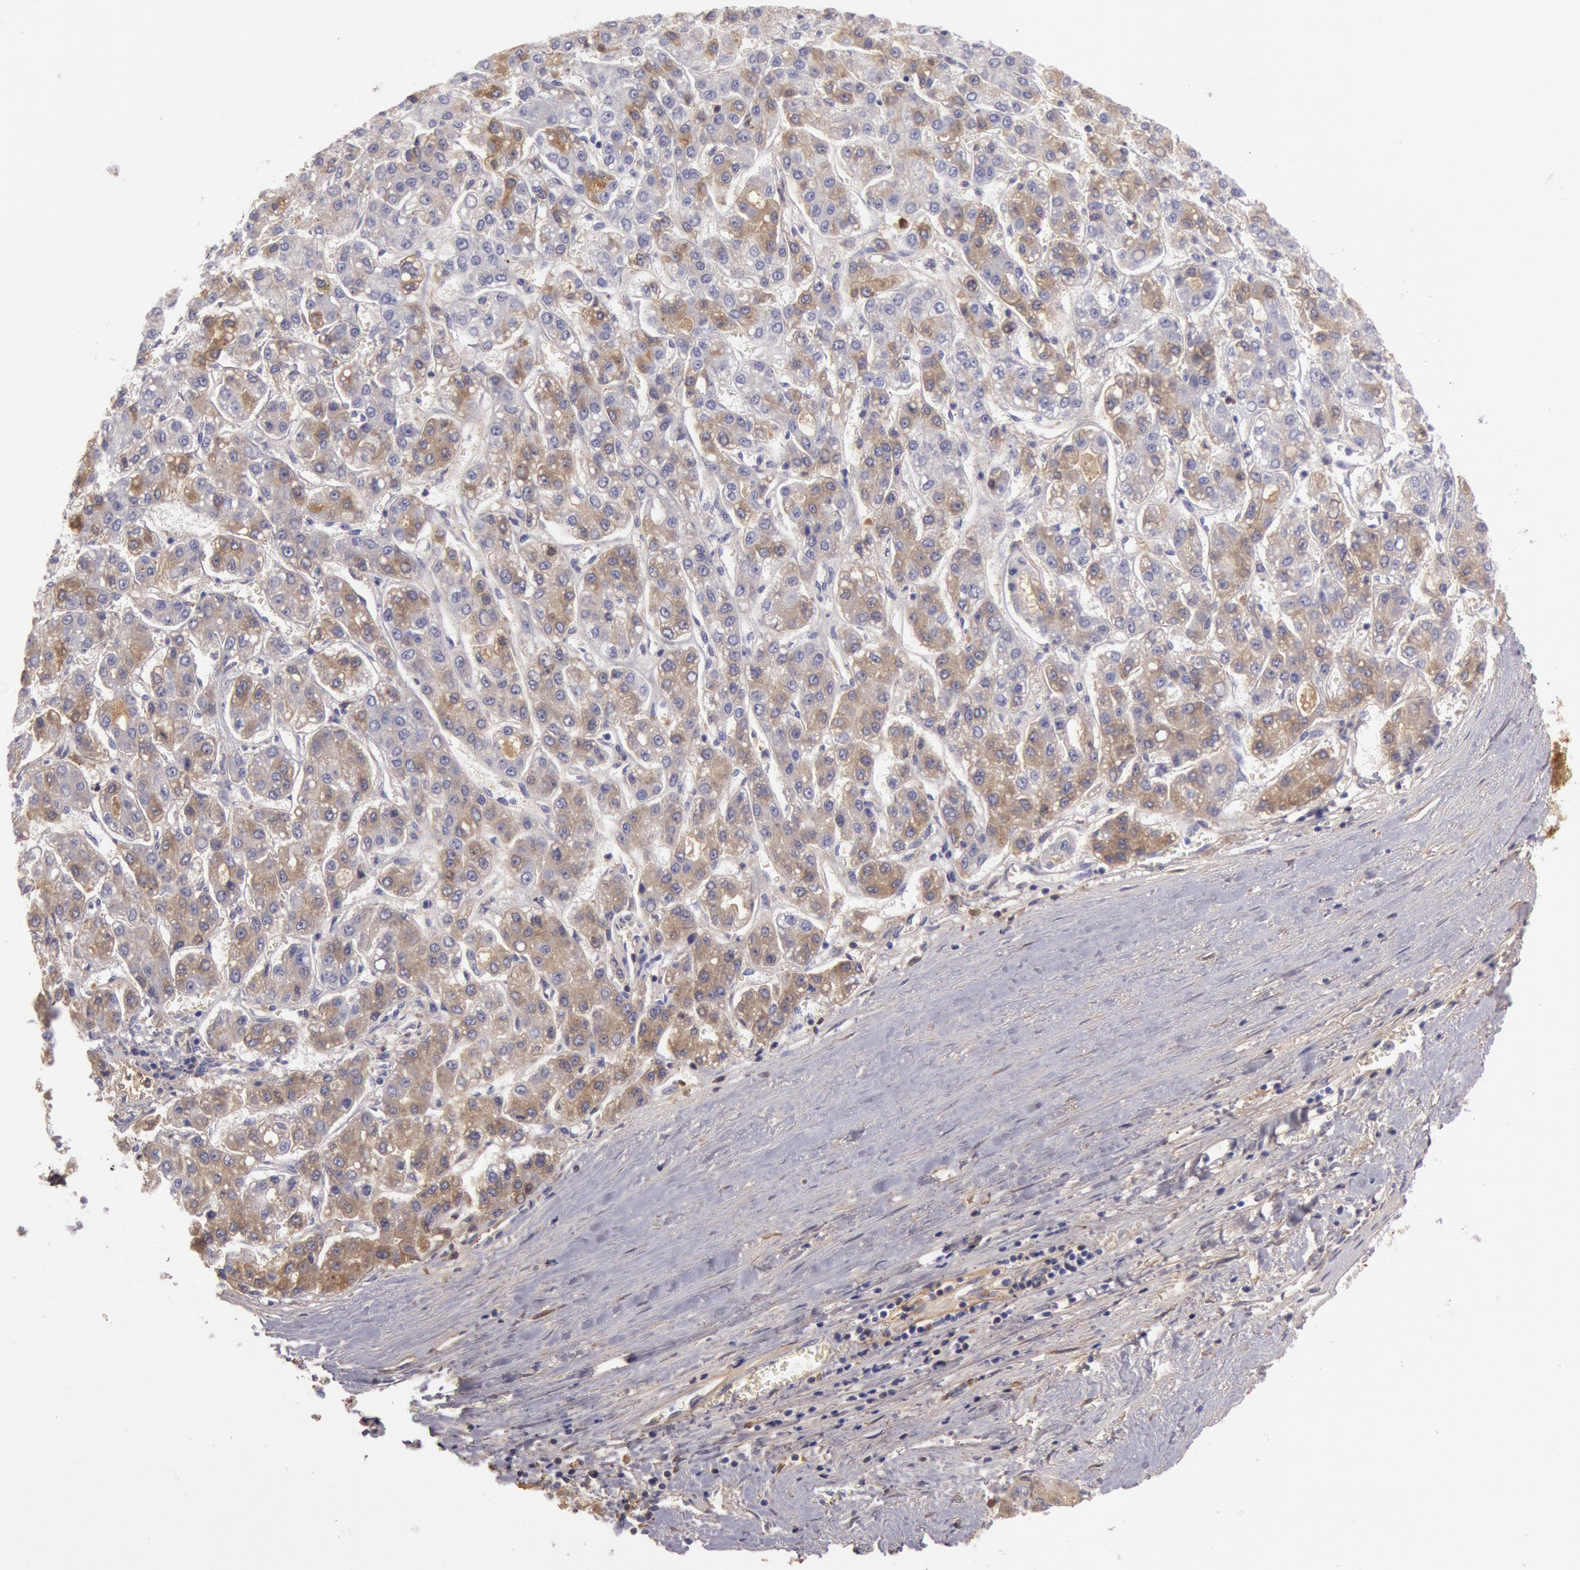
{"staining": {"intensity": "moderate", "quantity": ">75%", "location": "cytoplasmic/membranous"}, "tissue": "liver cancer", "cell_type": "Tumor cells", "image_type": "cancer", "snomed": [{"axis": "morphology", "description": "Carcinoma, Hepatocellular, NOS"}, {"axis": "topography", "description": "Liver"}], "caption": "Protein staining of liver cancer tissue demonstrates moderate cytoplasmic/membranous staining in approximately >75% of tumor cells. (DAB IHC with brightfield microscopy, high magnification).", "gene": "IGHG1", "patient": {"sex": "male", "age": 69}}